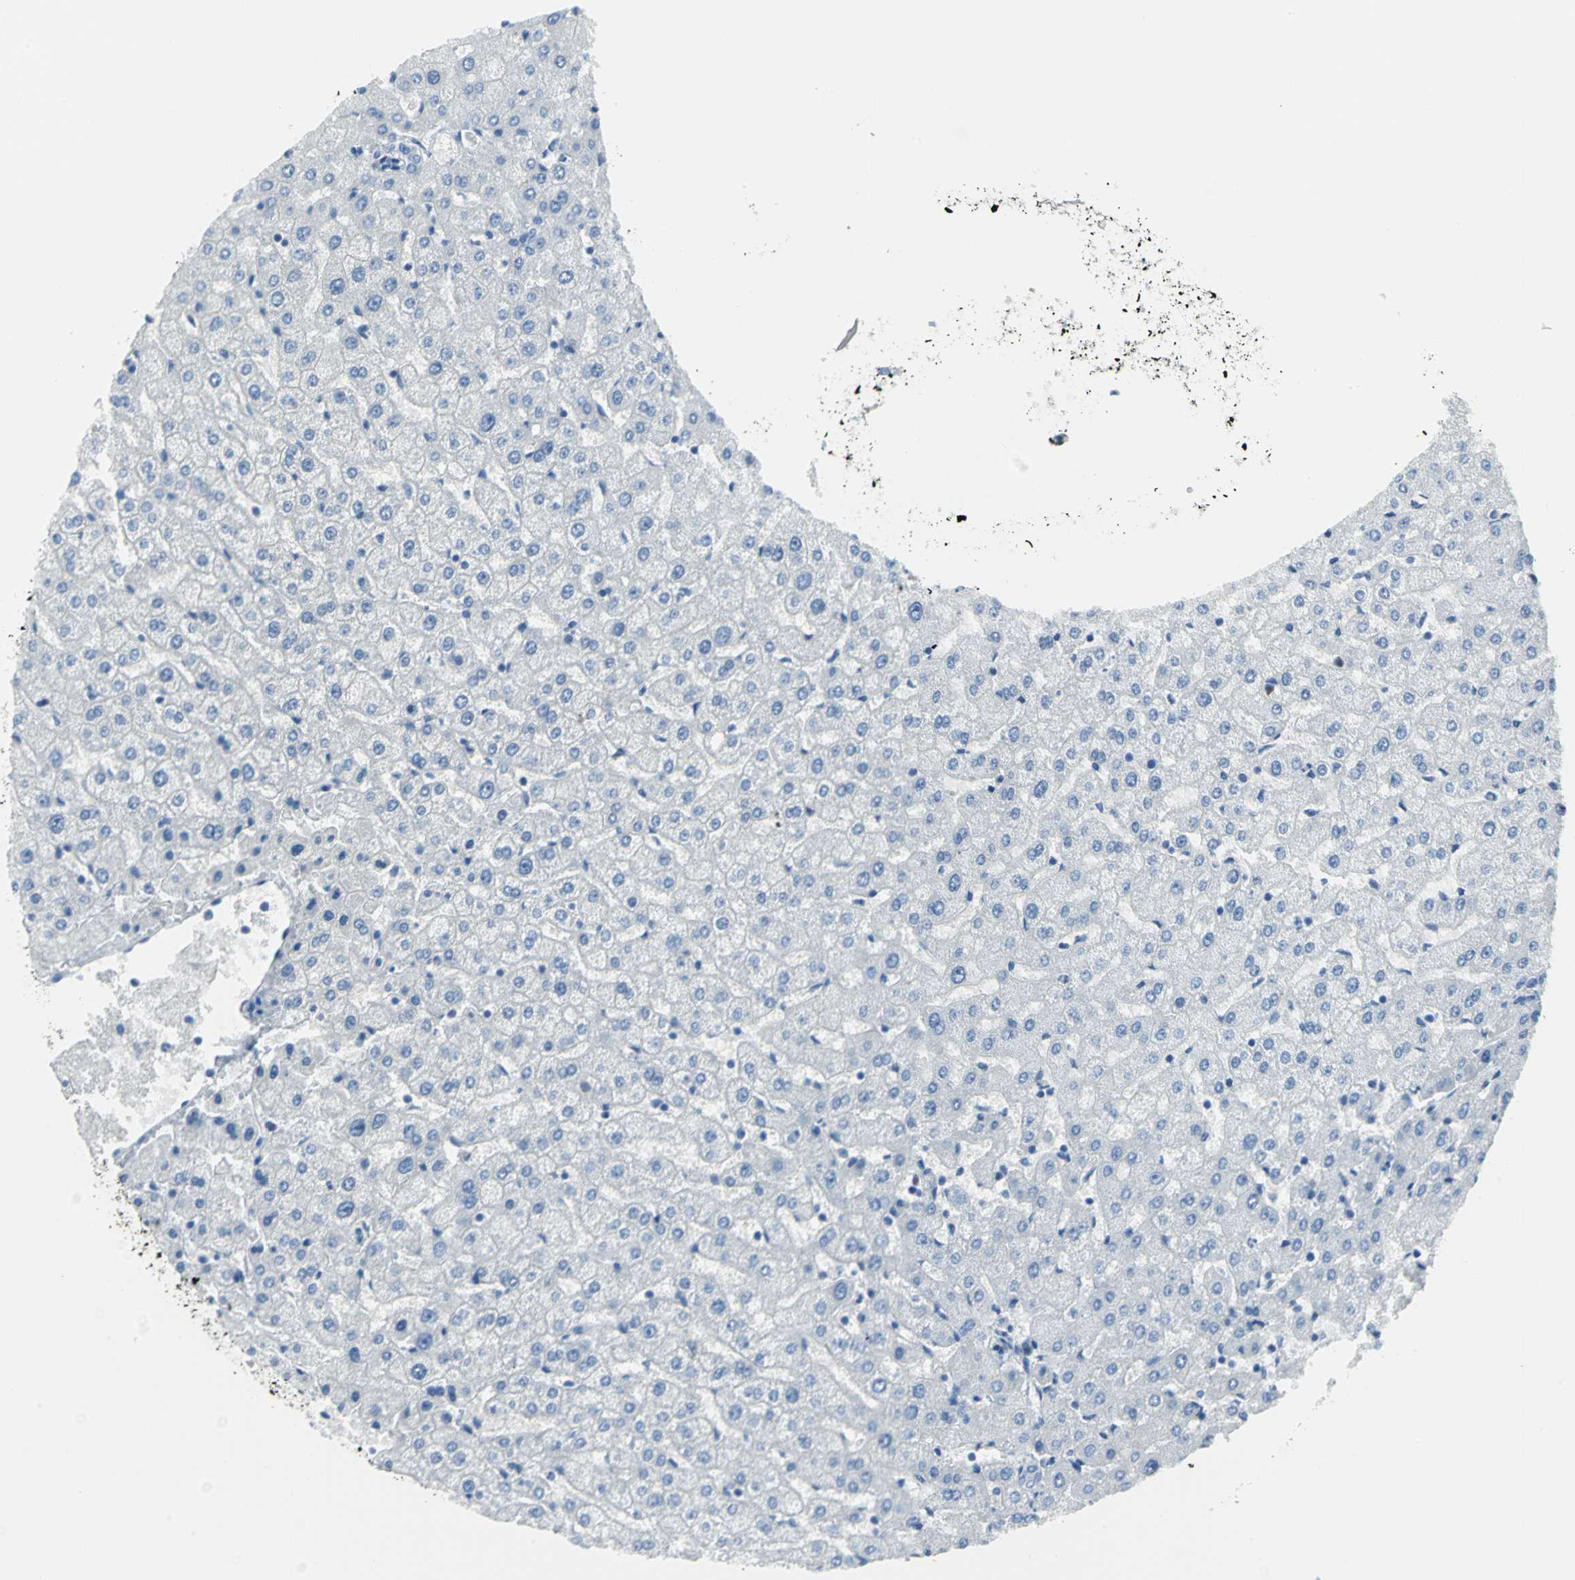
{"staining": {"intensity": "negative", "quantity": "none", "location": "none"}, "tissue": "liver", "cell_type": "Cholangiocytes", "image_type": "normal", "snomed": [{"axis": "morphology", "description": "Normal tissue, NOS"}, {"axis": "morphology", "description": "Fibrosis, NOS"}, {"axis": "topography", "description": "Liver"}], "caption": "IHC histopathology image of benign human liver stained for a protein (brown), which exhibits no positivity in cholangiocytes. (IHC, brightfield microscopy, high magnification).", "gene": "MCM3", "patient": {"sex": "female", "age": 29}}